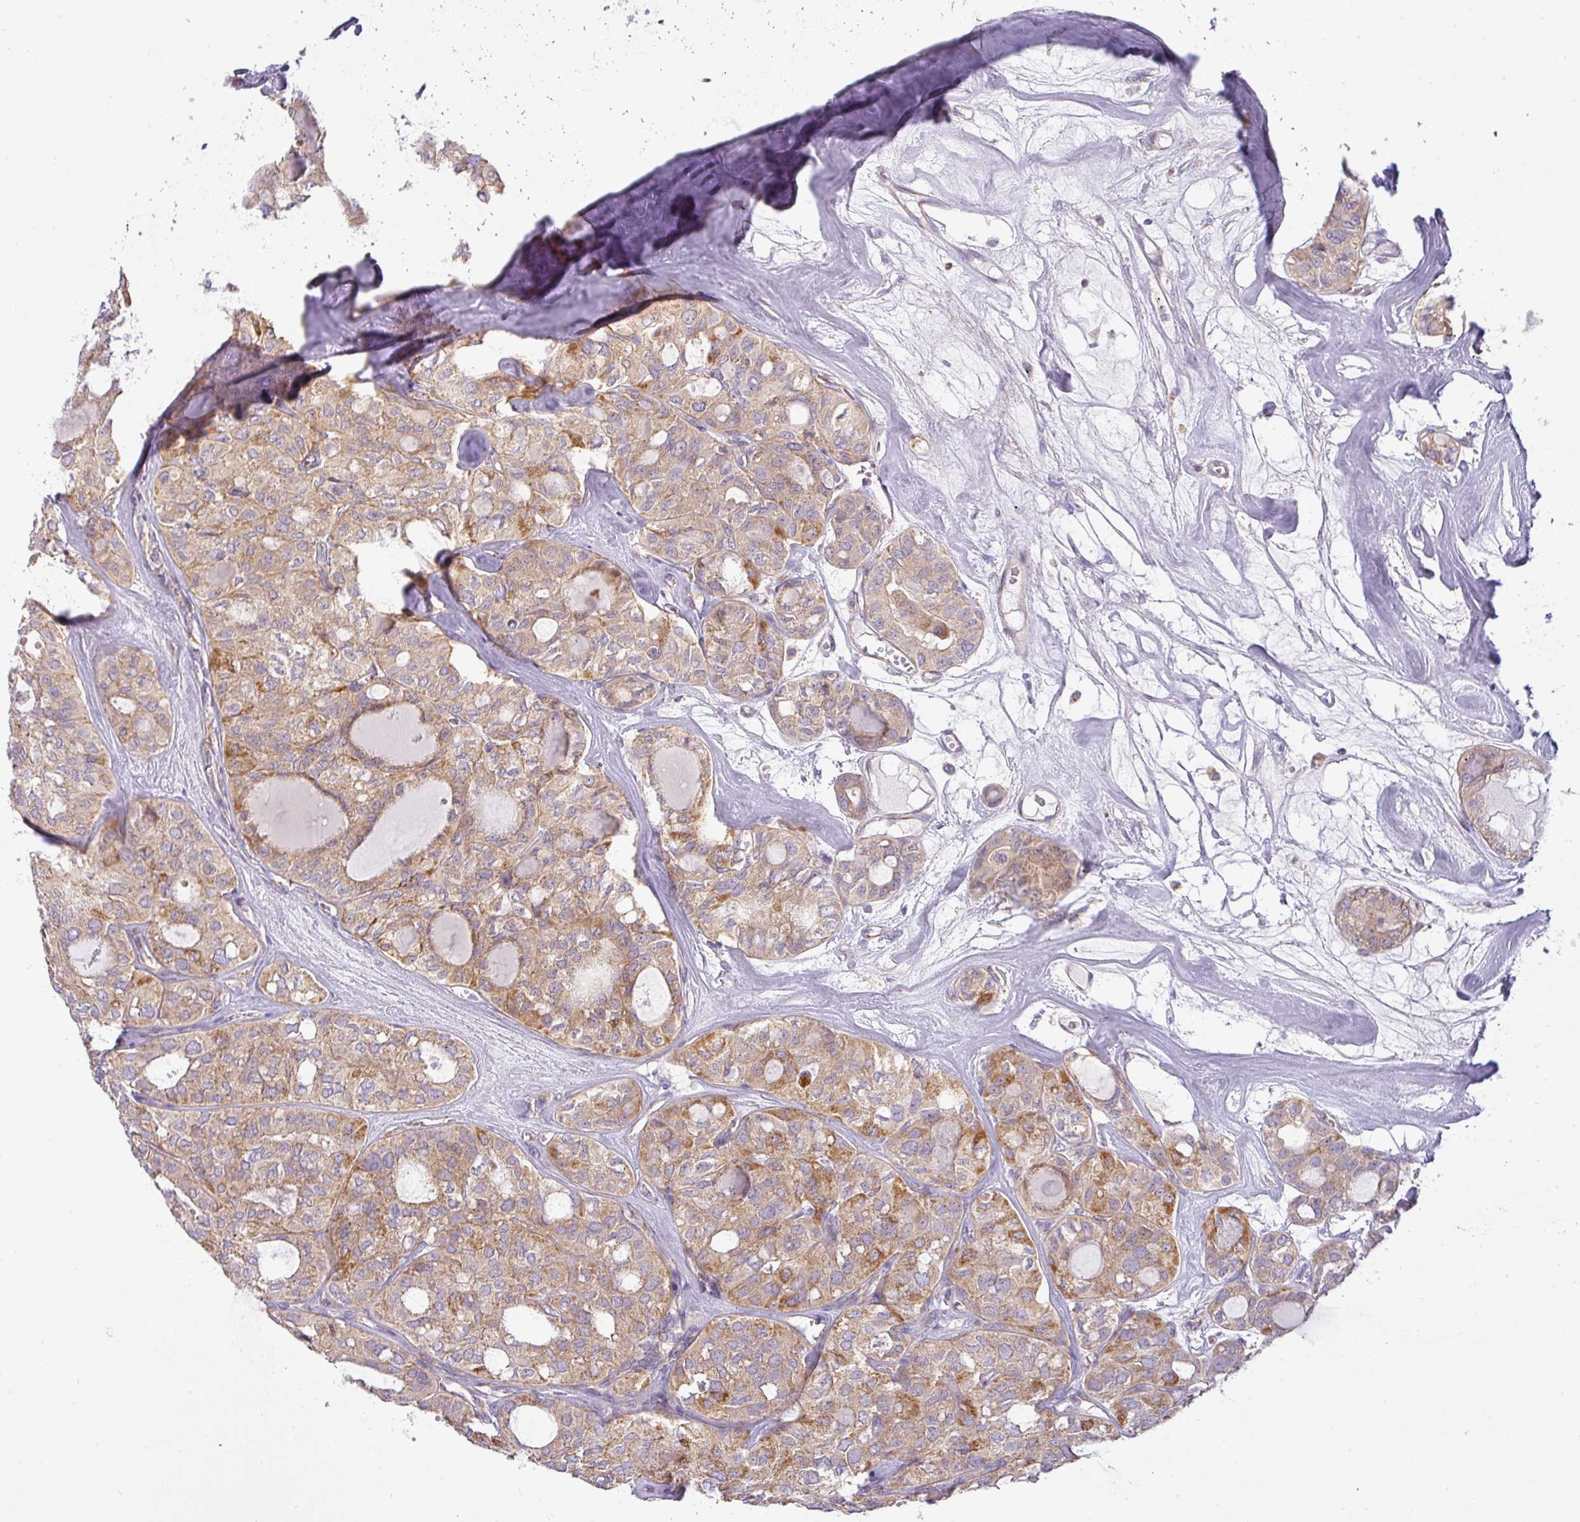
{"staining": {"intensity": "moderate", "quantity": ">75%", "location": "cytoplasmic/membranous"}, "tissue": "thyroid cancer", "cell_type": "Tumor cells", "image_type": "cancer", "snomed": [{"axis": "morphology", "description": "Follicular adenoma carcinoma, NOS"}, {"axis": "topography", "description": "Thyroid gland"}], "caption": "IHC histopathology image of neoplastic tissue: human thyroid cancer stained using immunohistochemistry (IHC) exhibits medium levels of moderate protein expression localized specifically in the cytoplasmic/membranous of tumor cells, appearing as a cytoplasmic/membranous brown color.", "gene": "ZNF211", "patient": {"sex": "male", "age": 75}}